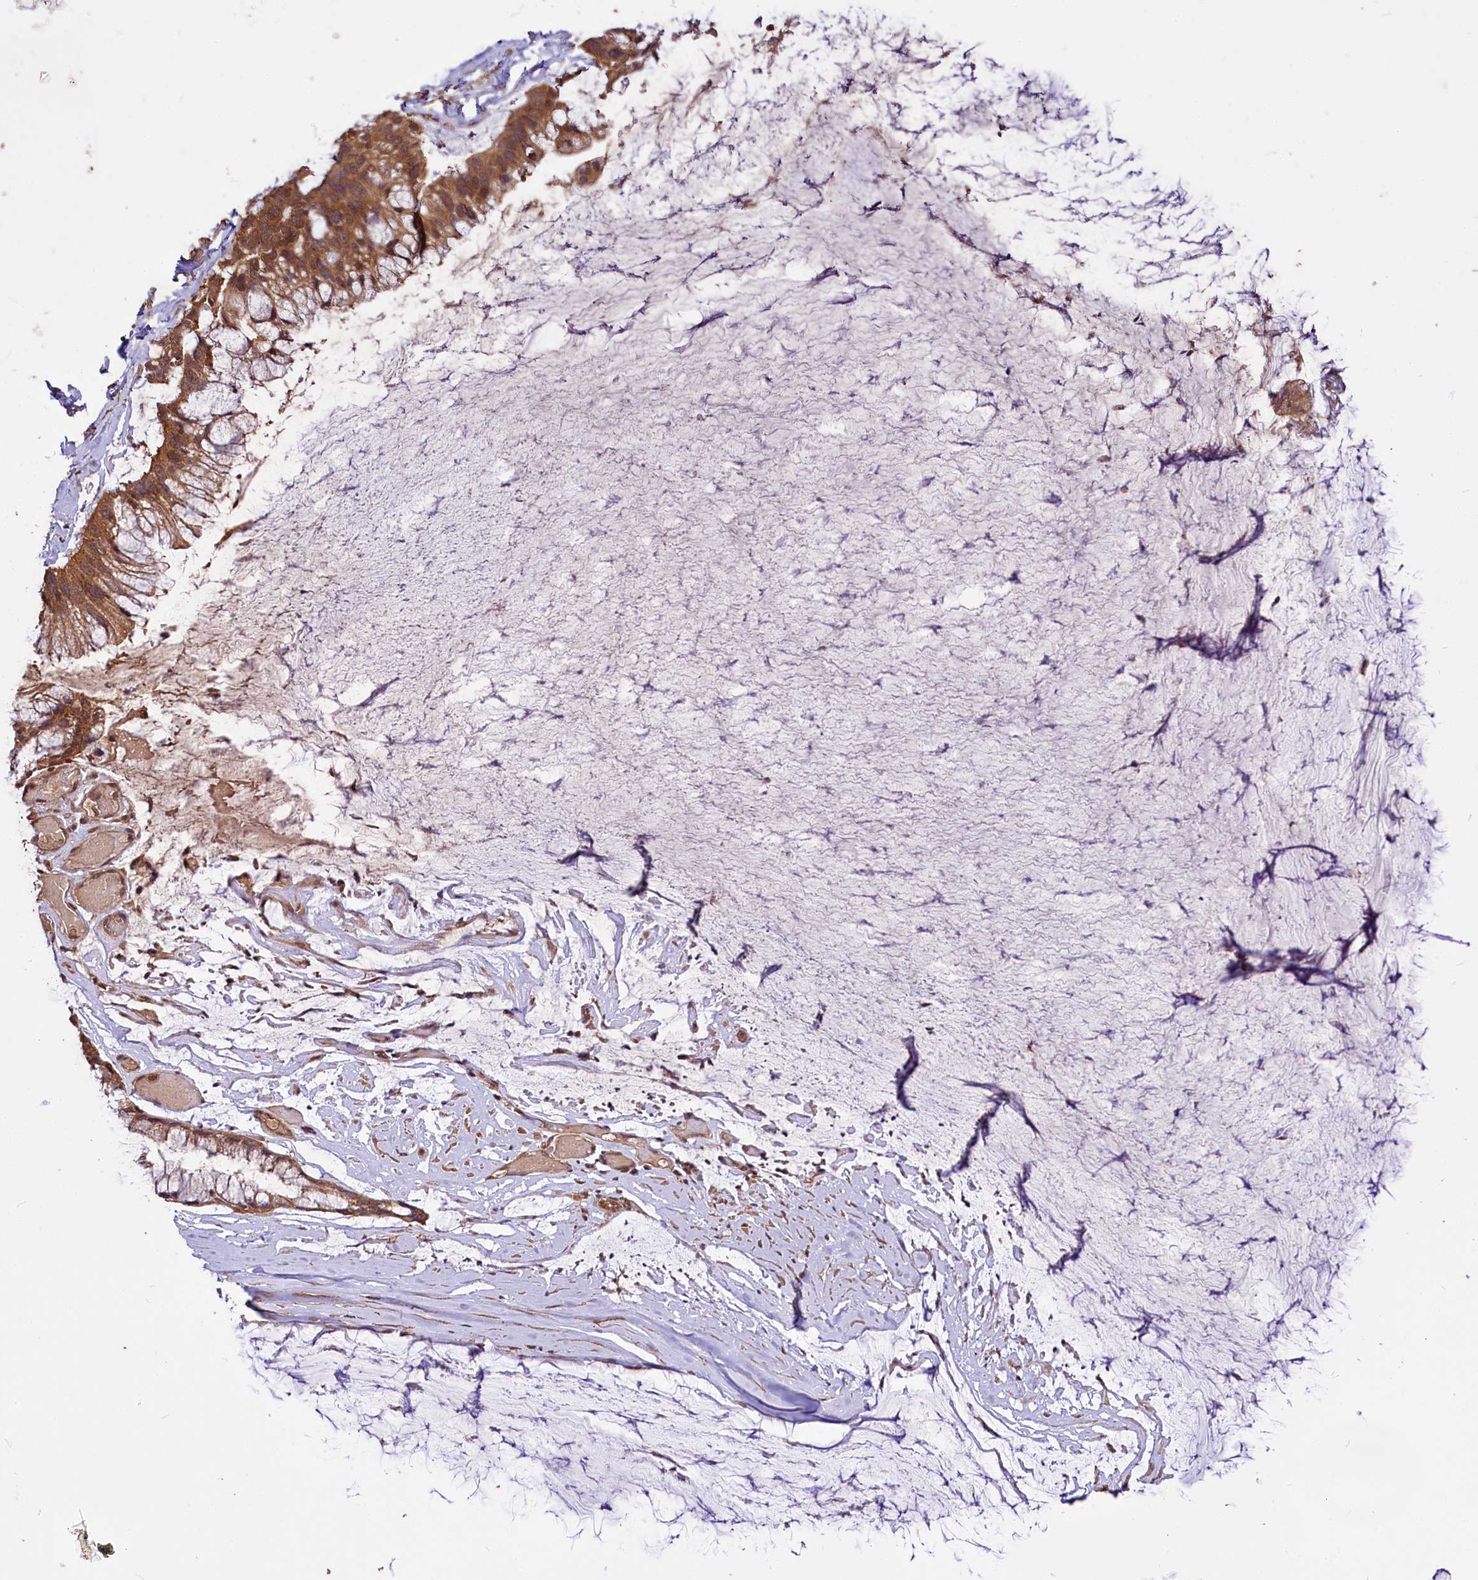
{"staining": {"intensity": "moderate", "quantity": ">75%", "location": "cytoplasmic/membranous"}, "tissue": "ovarian cancer", "cell_type": "Tumor cells", "image_type": "cancer", "snomed": [{"axis": "morphology", "description": "Cystadenocarcinoma, mucinous, NOS"}, {"axis": "topography", "description": "Ovary"}], "caption": "About >75% of tumor cells in human ovarian cancer (mucinous cystadenocarcinoma) display moderate cytoplasmic/membranous protein expression as visualized by brown immunohistochemical staining.", "gene": "VPS51", "patient": {"sex": "female", "age": 39}}